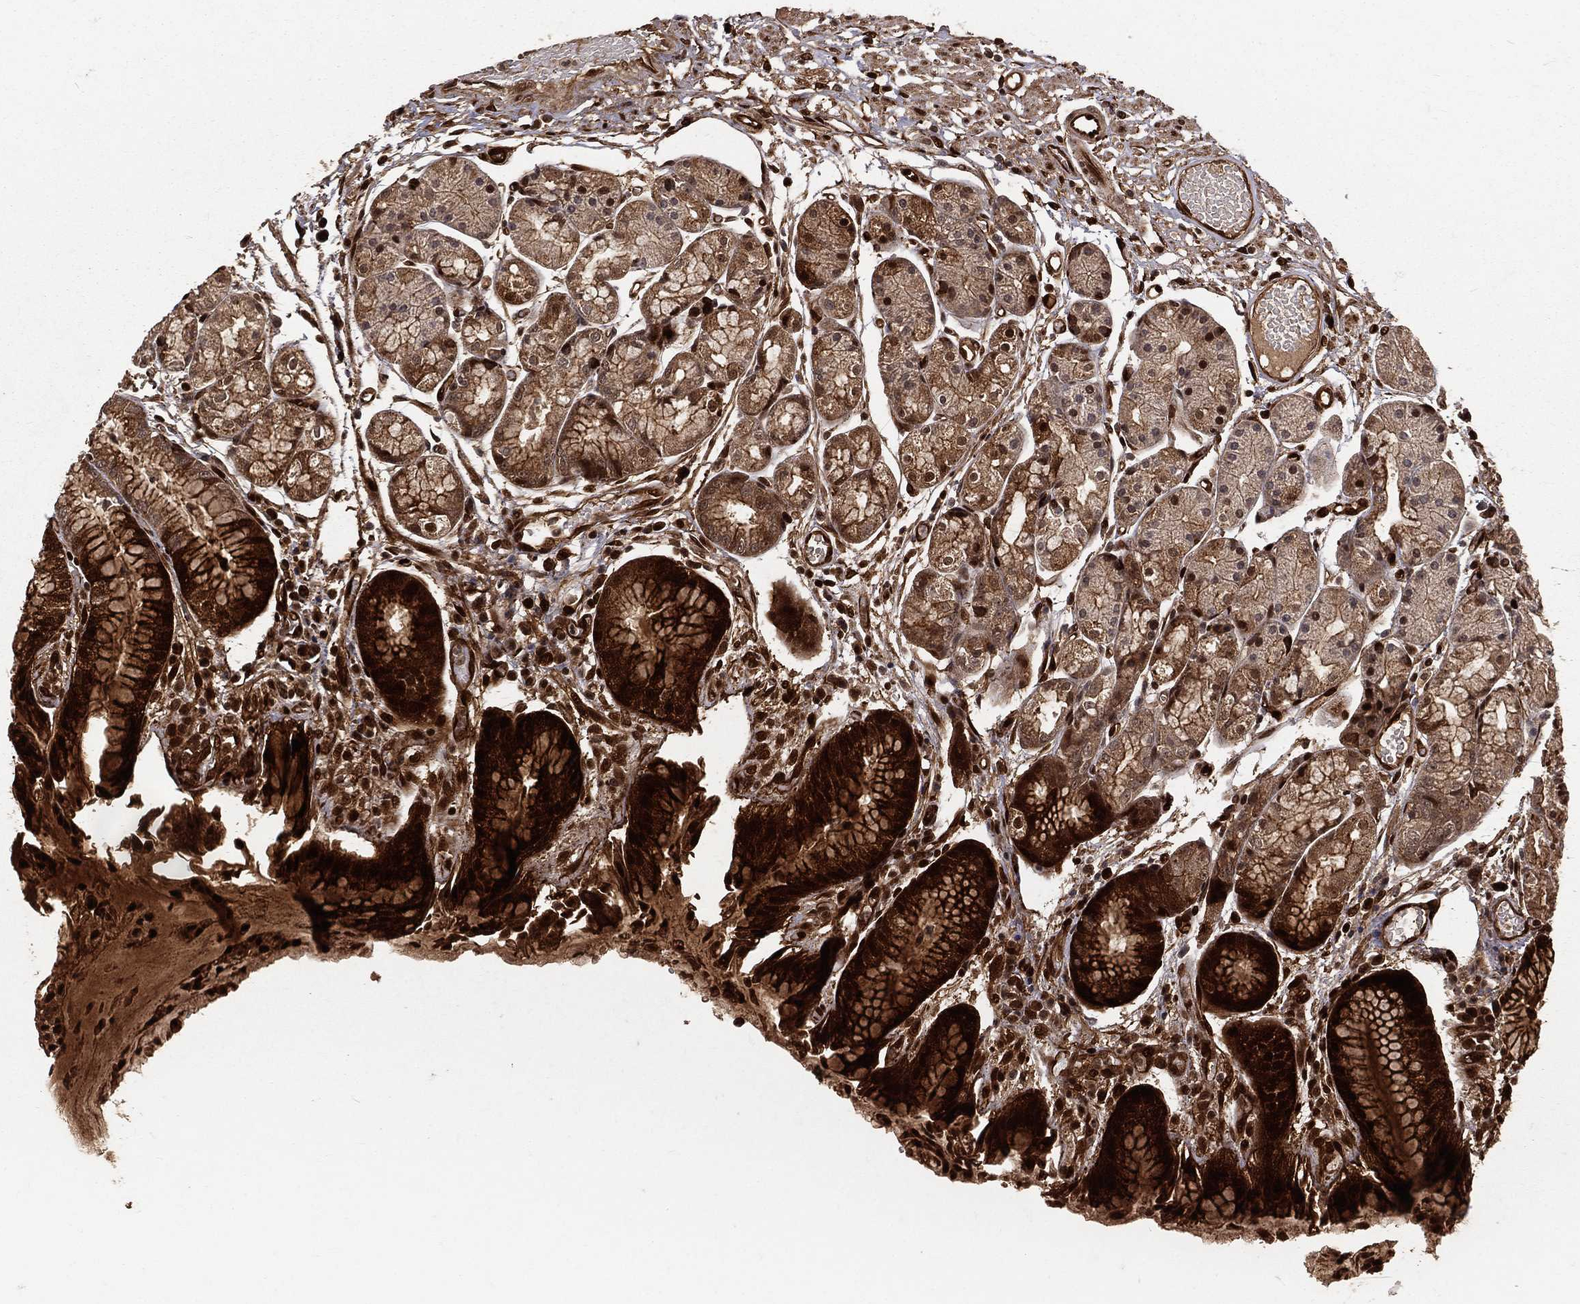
{"staining": {"intensity": "strong", "quantity": "<25%", "location": "cytoplasmic/membranous"}, "tissue": "stomach", "cell_type": "Glandular cells", "image_type": "normal", "snomed": [{"axis": "morphology", "description": "Normal tissue, NOS"}, {"axis": "topography", "description": "Stomach, upper"}], "caption": "A histopathology image showing strong cytoplasmic/membranous positivity in approximately <25% of glandular cells in normal stomach, as visualized by brown immunohistochemical staining.", "gene": "MAPK1", "patient": {"sex": "male", "age": 72}}